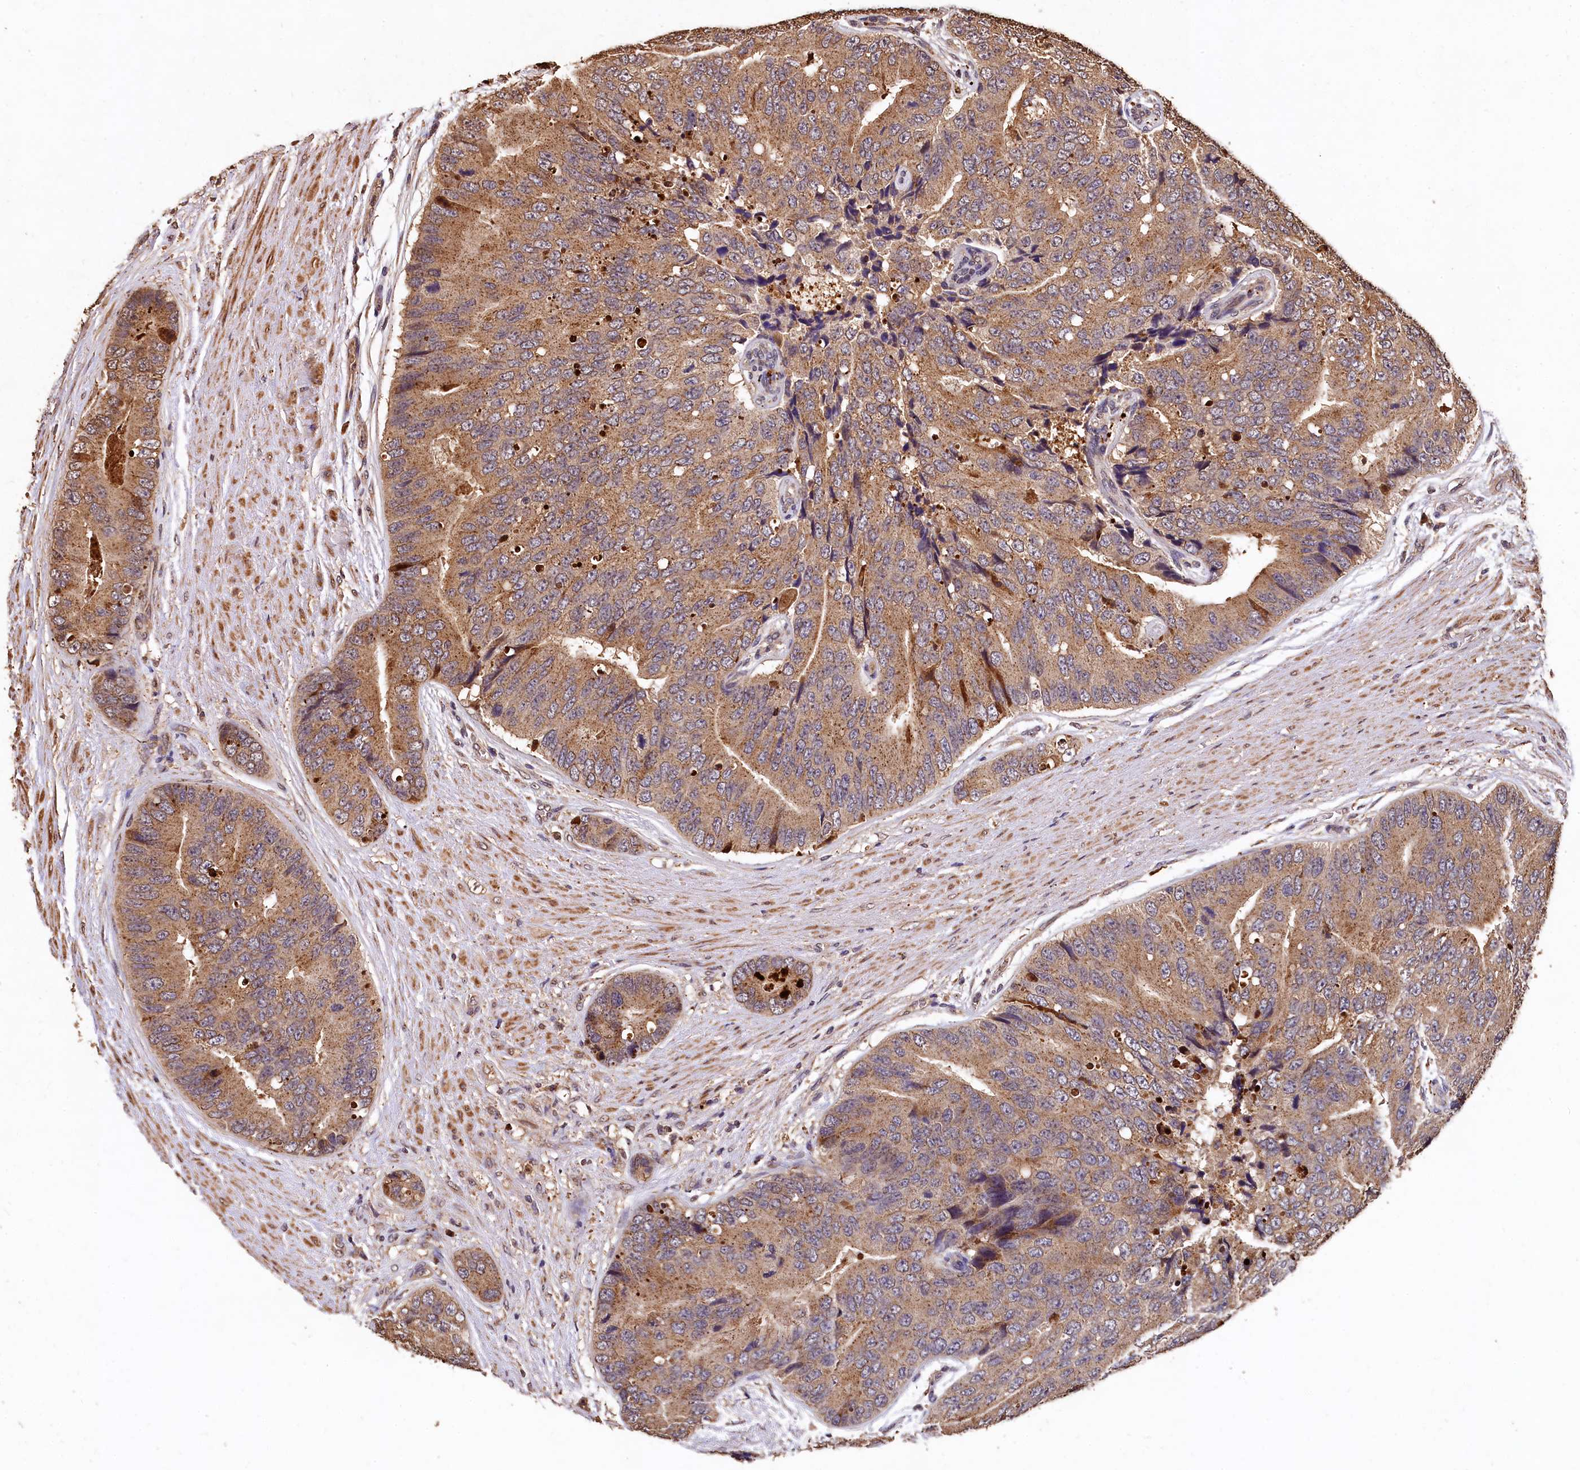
{"staining": {"intensity": "moderate", "quantity": ">75%", "location": "cytoplasmic/membranous"}, "tissue": "prostate cancer", "cell_type": "Tumor cells", "image_type": "cancer", "snomed": [{"axis": "morphology", "description": "Adenocarcinoma, High grade"}, {"axis": "topography", "description": "Prostate"}], "caption": "Immunohistochemistry (DAB) staining of prostate cancer displays moderate cytoplasmic/membranous protein staining in about >75% of tumor cells.", "gene": "LSM4", "patient": {"sex": "male", "age": 70}}